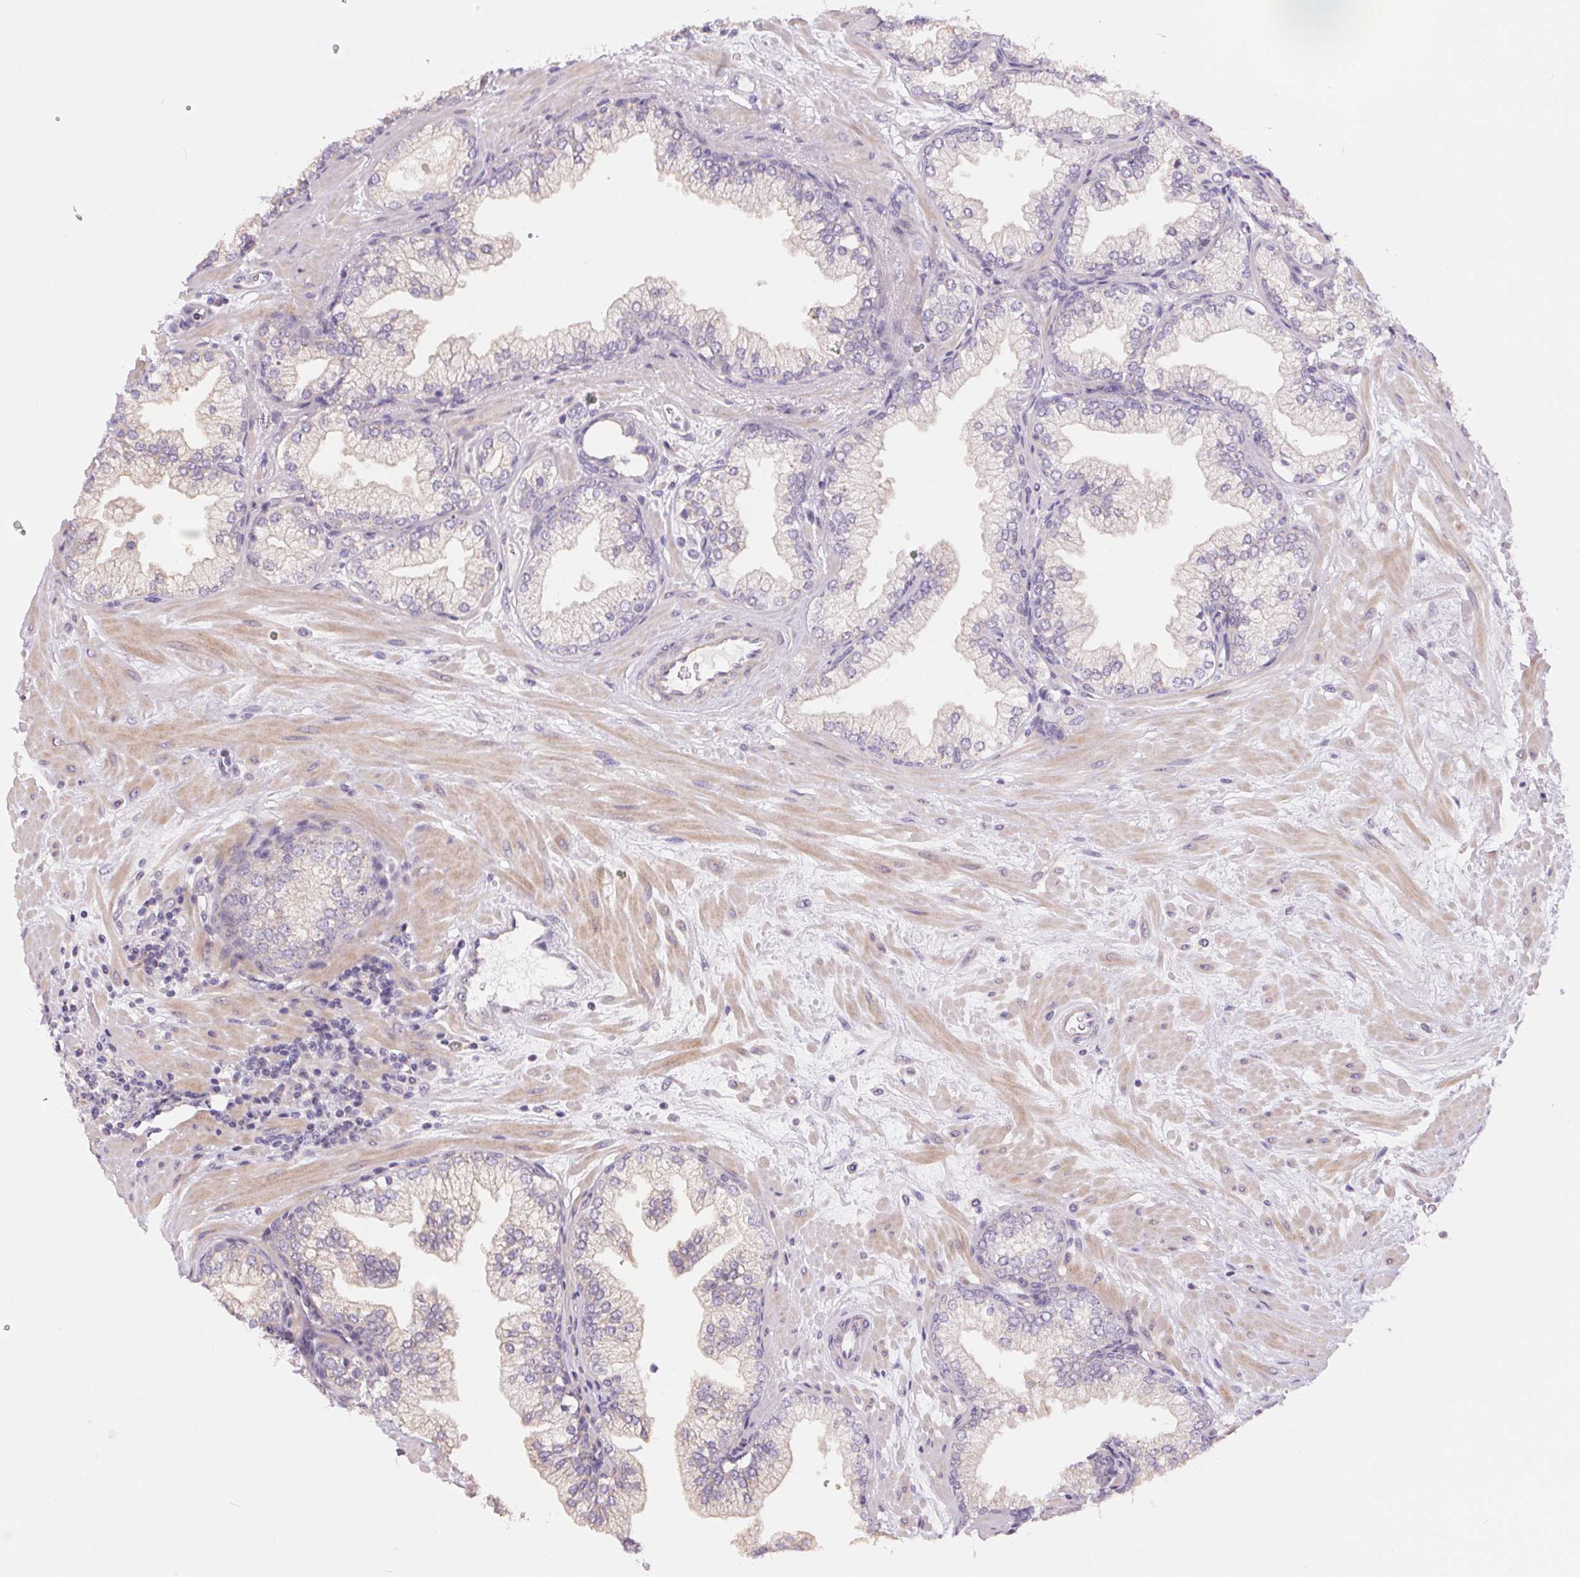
{"staining": {"intensity": "weak", "quantity": "25%-75%", "location": "cytoplasmic/membranous"}, "tissue": "prostate", "cell_type": "Glandular cells", "image_type": "normal", "snomed": [{"axis": "morphology", "description": "Normal tissue, NOS"}, {"axis": "topography", "description": "Prostate"}, {"axis": "topography", "description": "Peripheral nerve tissue"}], "caption": "This photomicrograph exhibits IHC staining of unremarkable human prostate, with low weak cytoplasmic/membranous expression in about 25%-75% of glandular cells.", "gene": "UNC13B", "patient": {"sex": "male", "age": 61}}